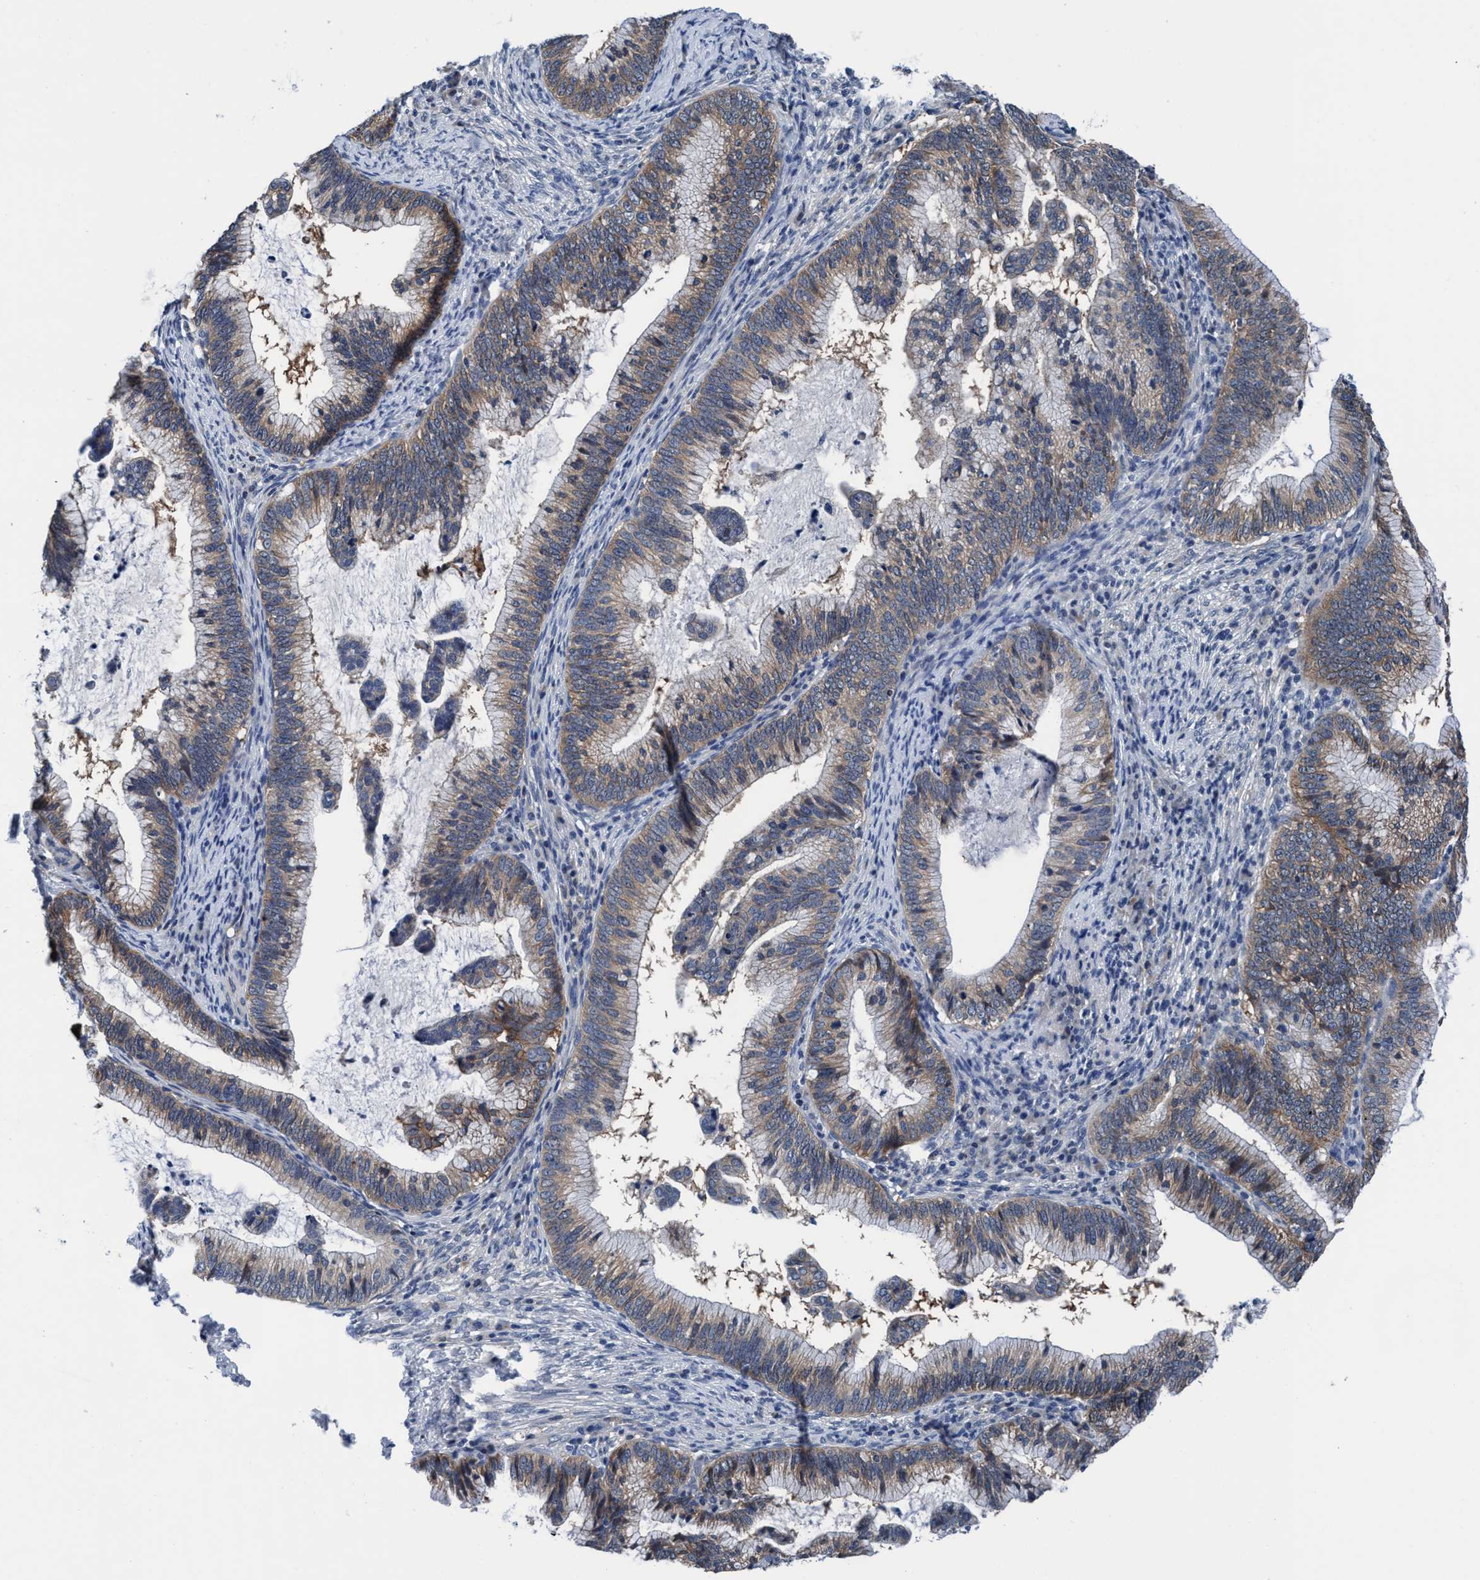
{"staining": {"intensity": "moderate", "quantity": "<25%", "location": "cytoplasmic/membranous"}, "tissue": "cervical cancer", "cell_type": "Tumor cells", "image_type": "cancer", "snomed": [{"axis": "morphology", "description": "Adenocarcinoma, NOS"}, {"axis": "topography", "description": "Cervix"}], "caption": "A histopathology image showing moderate cytoplasmic/membranous expression in approximately <25% of tumor cells in cervical adenocarcinoma, as visualized by brown immunohistochemical staining.", "gene": "TMEM94", "patient": {"sex": "female", "age": 36}}